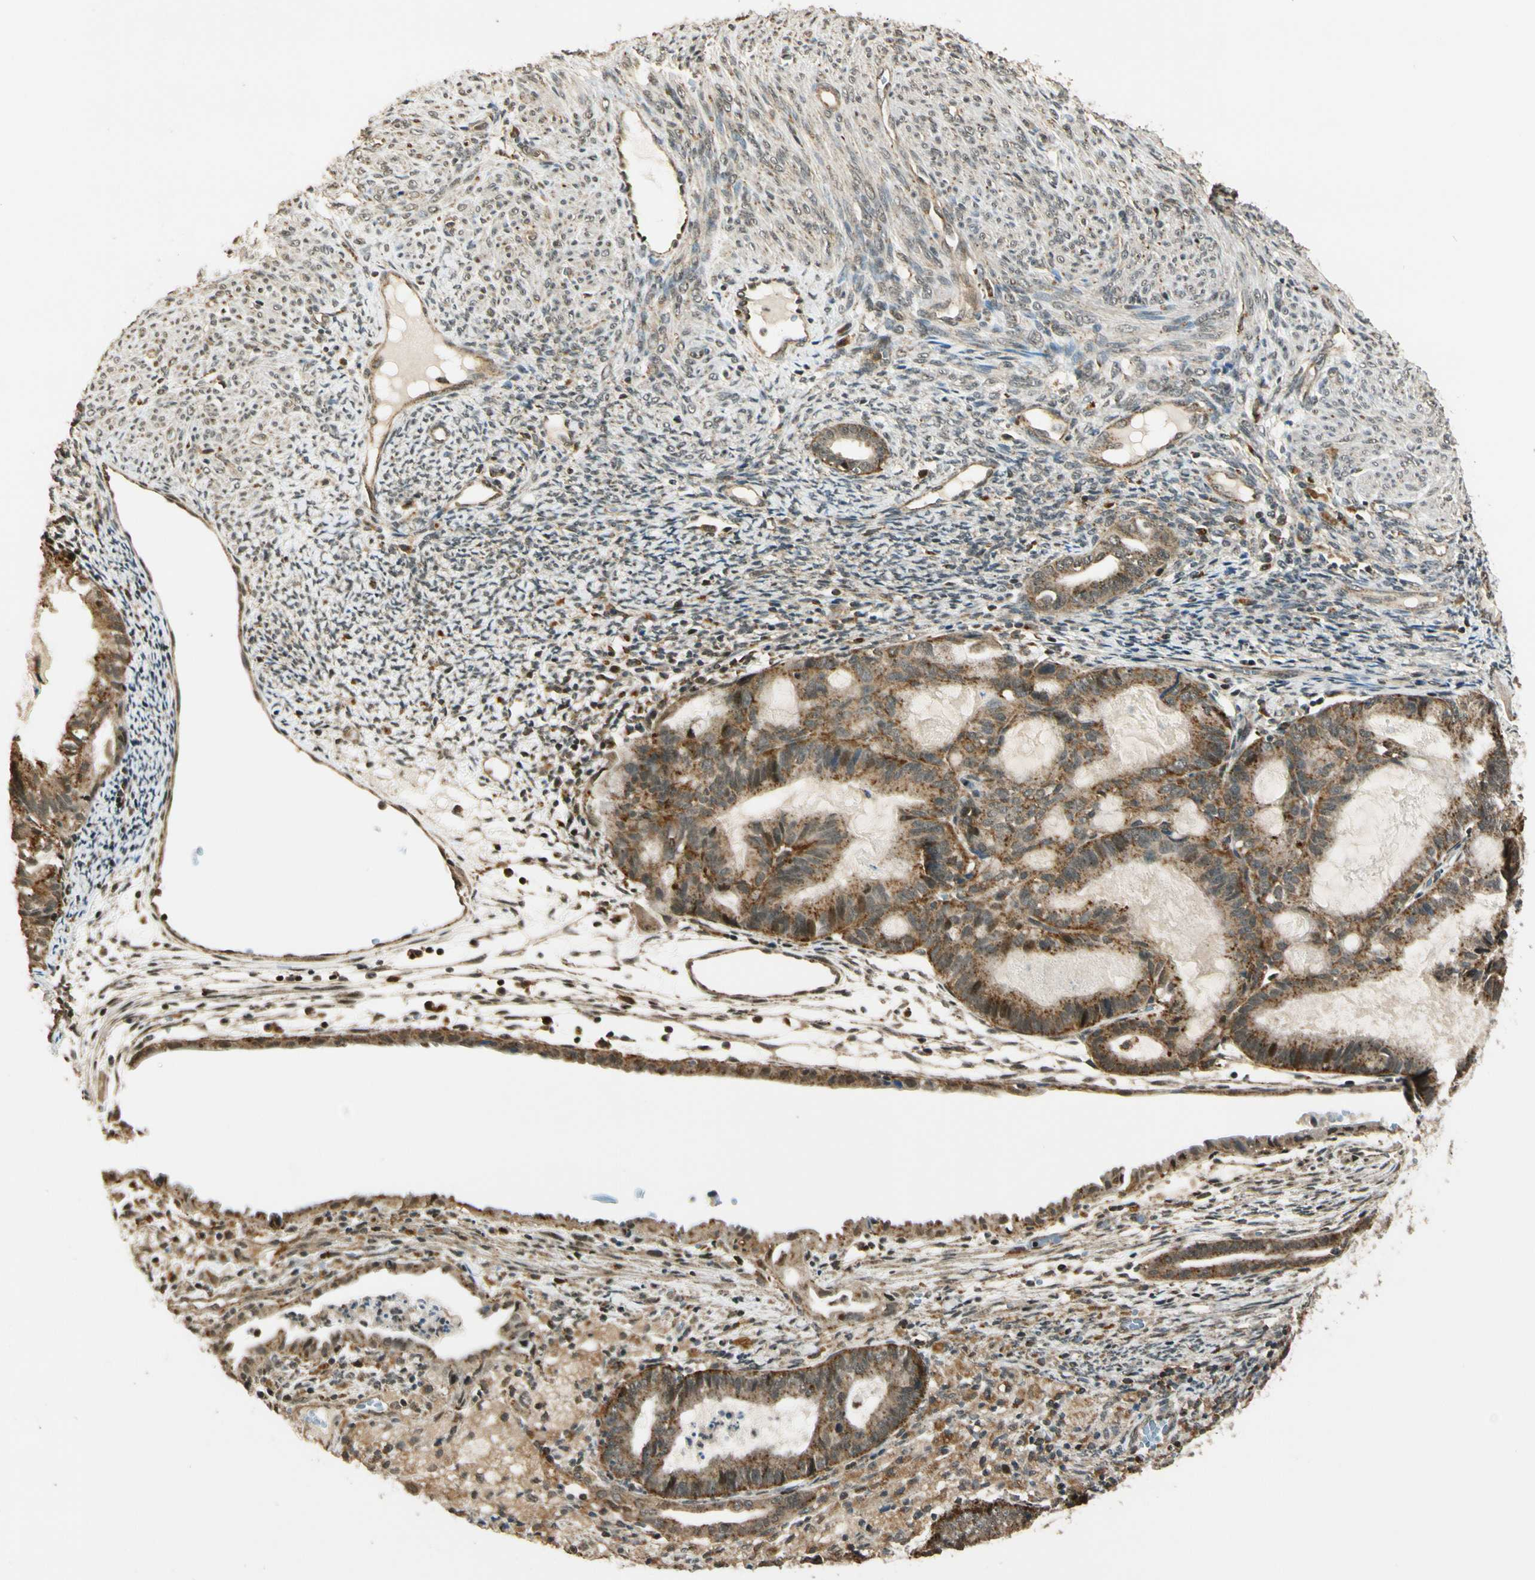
{"staining": {"intensity": "moderate", "quantity": ">75%", "location": "cytoplasmic/membranous"}, "tissue": "cervical cancer", "cell_type": "Tumor cells", "image_type": "cancer", "snomed": [{"axis": "morphology", "description": "Normal tissue, NOS"}, {"axis": "morphology", "description": "Adenocarcinoma, NOS"}, {"axis": "topography", "description": "Cervix"}, {"axis": "topography", "description": "Endometrium"}], "caption": "Immunohistochemical staining of cervical cancer displays moderate cytoplasmic/membranous protein positivity in about >75% of tumor cells.", "gene": "LAMTOR1", "patient": {"sex": "female", "age": 86}}